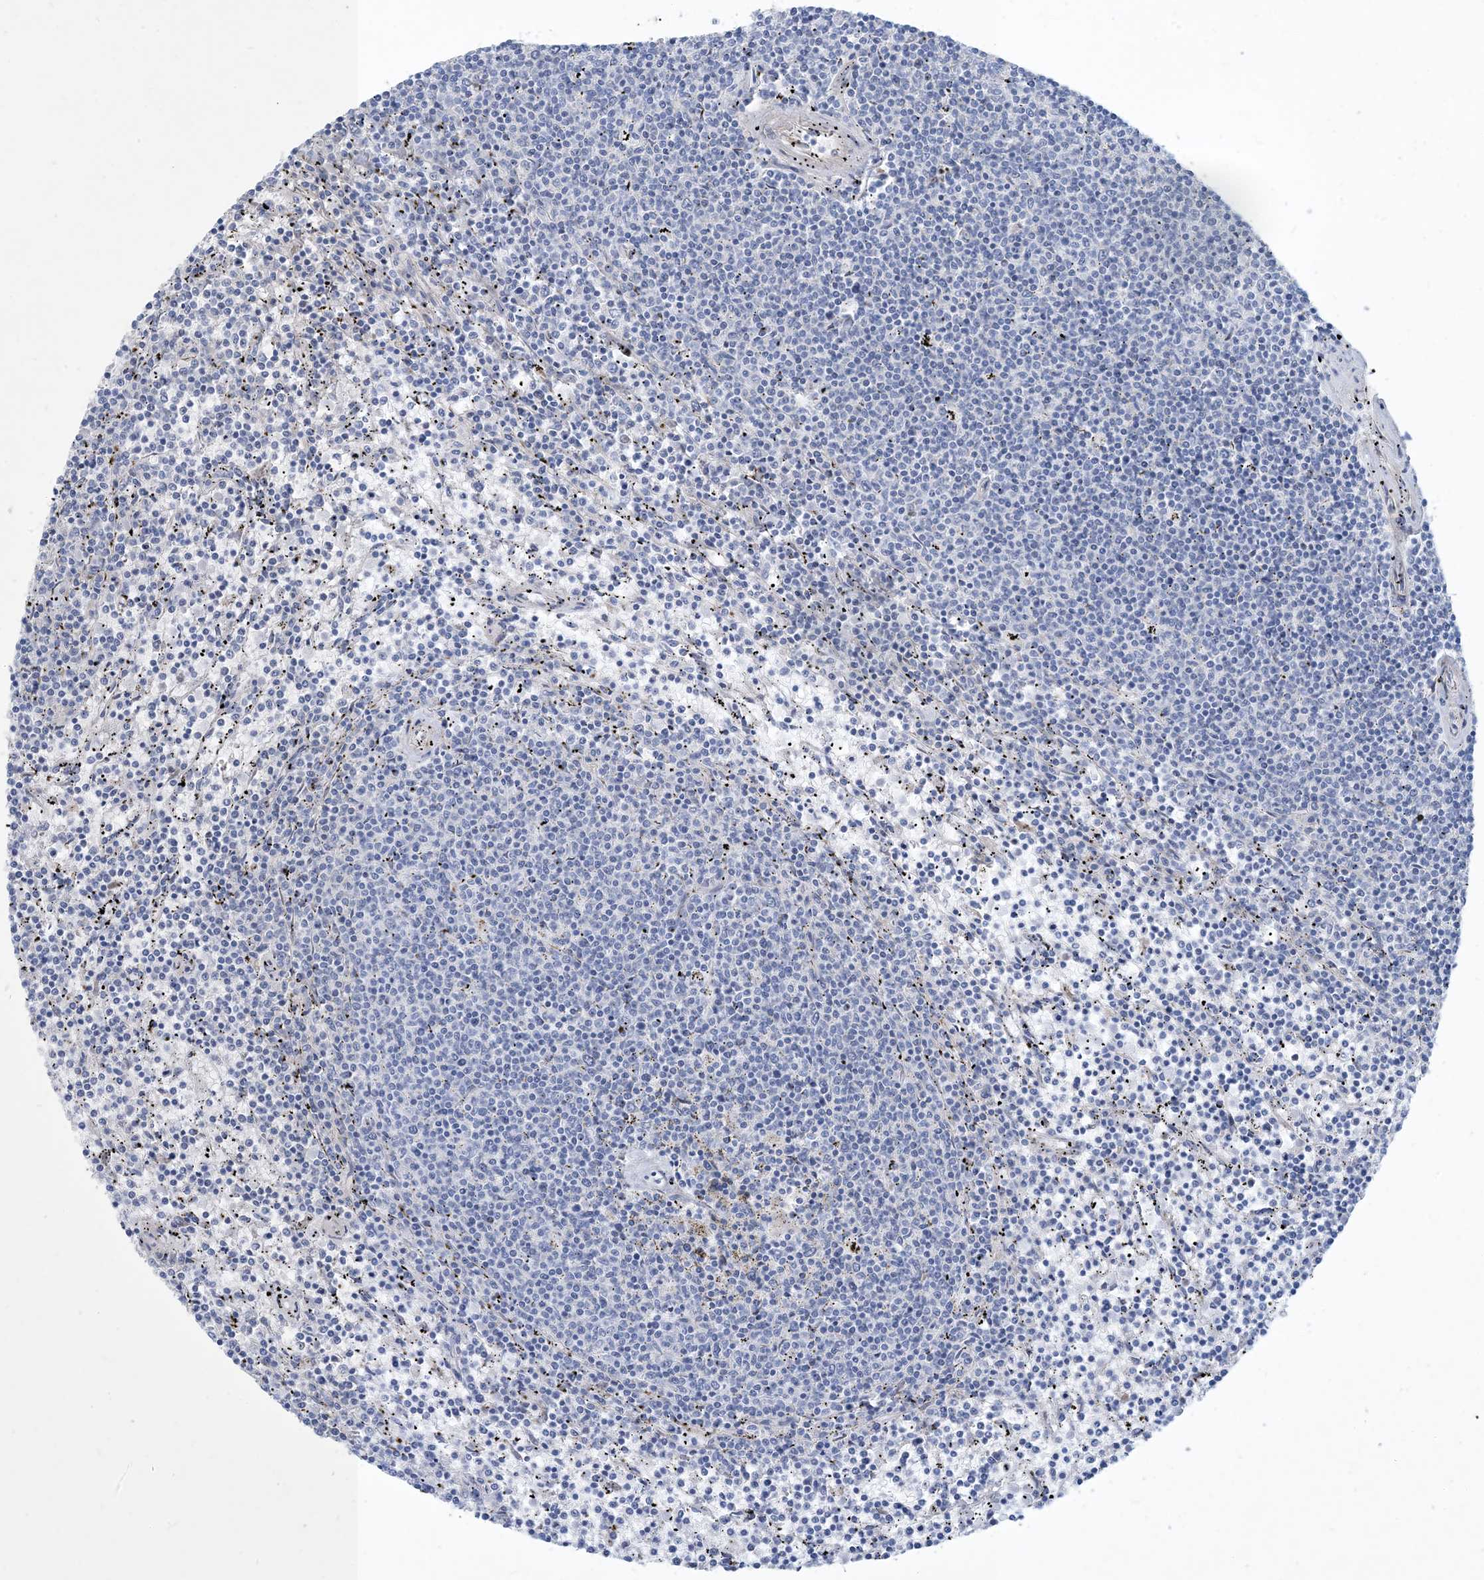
{"staining": {"intensity": "negative", "quantity": "none", "location": "none"}, "tissue": "lymphoma", "cell_type": "Tumor cells", "image_type": "cancer", "snomed": [{"axis": "morphology", "description": "Malignant lymphoma, non-Hodgkin's type, Low grade"}, {"axis": "topography", "description": "Spleen"}], "caption": "The micrograph shows no staining of tumor cells in lymphoma.", "gene": "MOXD1", "patient": {"sex": "female", "age": 50}}